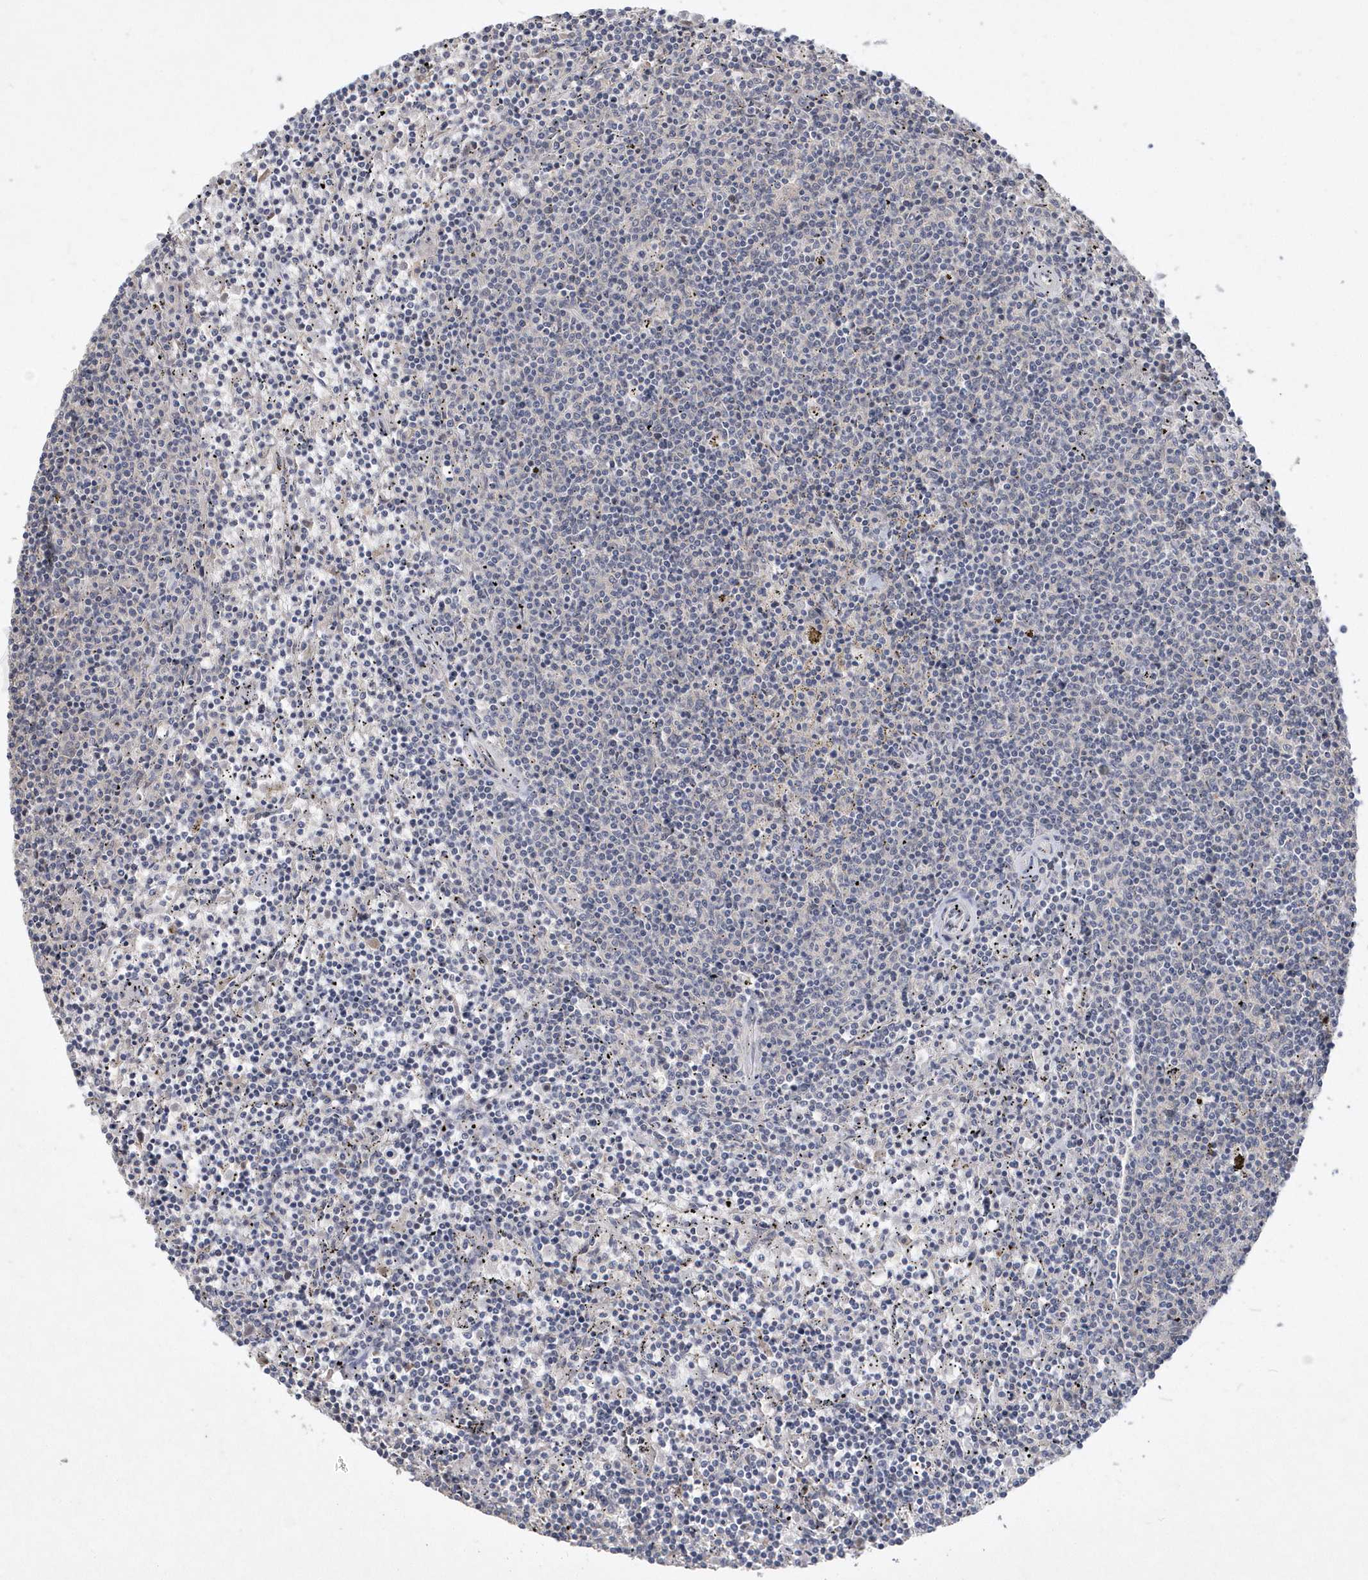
{"staining": {"intensity": "negative", "quantity": "none", "location": "none"}, "tissue": "lymphoma", "cell_type": "Tumor cells", "image_type": "cancer", "snomed": [{"axis": "morphology", "description": "Malignant lymphoma, non-Hodgkin's type, Low grade"}, {"axis": "topography", "description": "Spleen"}], "caption": "Human lymphoma stained for a protein using IHC demonstrates no positivity in tumor cells.", "gene": "TSPEAR", "patient": {"sex": "female", "age": 50}}